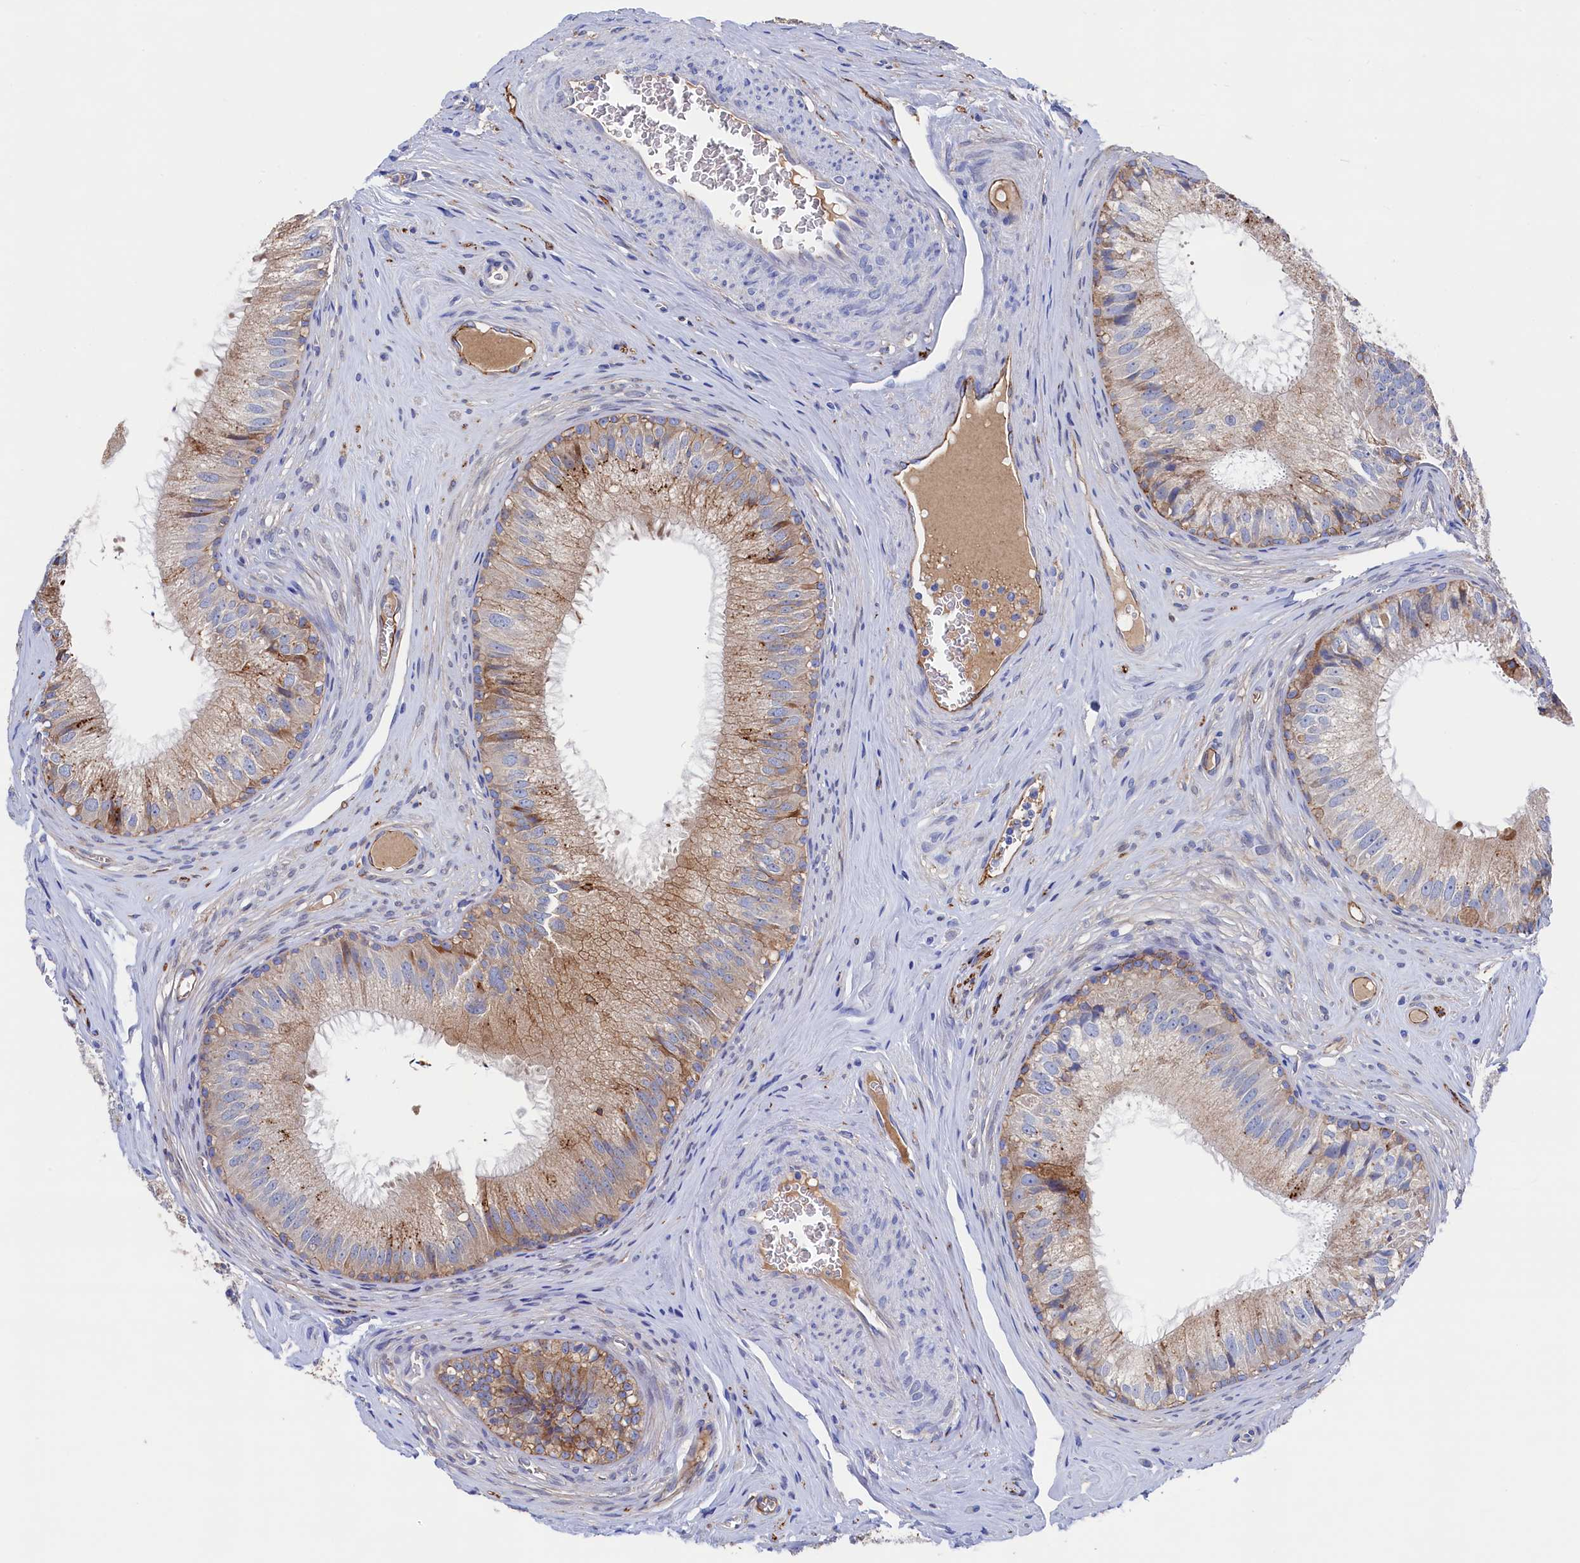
{"staining": {"intensity": "strong", "quantity": "25%-75%", "location": "cytoplasmic/membranous"}, "tissue": "epididymis", "cell_type": "Glandular cells", "image_type": "normal", "snomed": [{"axis": "morphology", "description": "Normal tissue, NOS"}, {"axis": "topography", "description": "Epididymis"}], "caption": "An immunohistochemistry (IHC) photomicrograph of unremarkable tissue is shown. Protein staining in brown highlights strong cytoplasmic/membranous positivity in epididymis within glandular cells.", "gene": "C12orf73", "patient": {"sex": "male", "age": 46}}